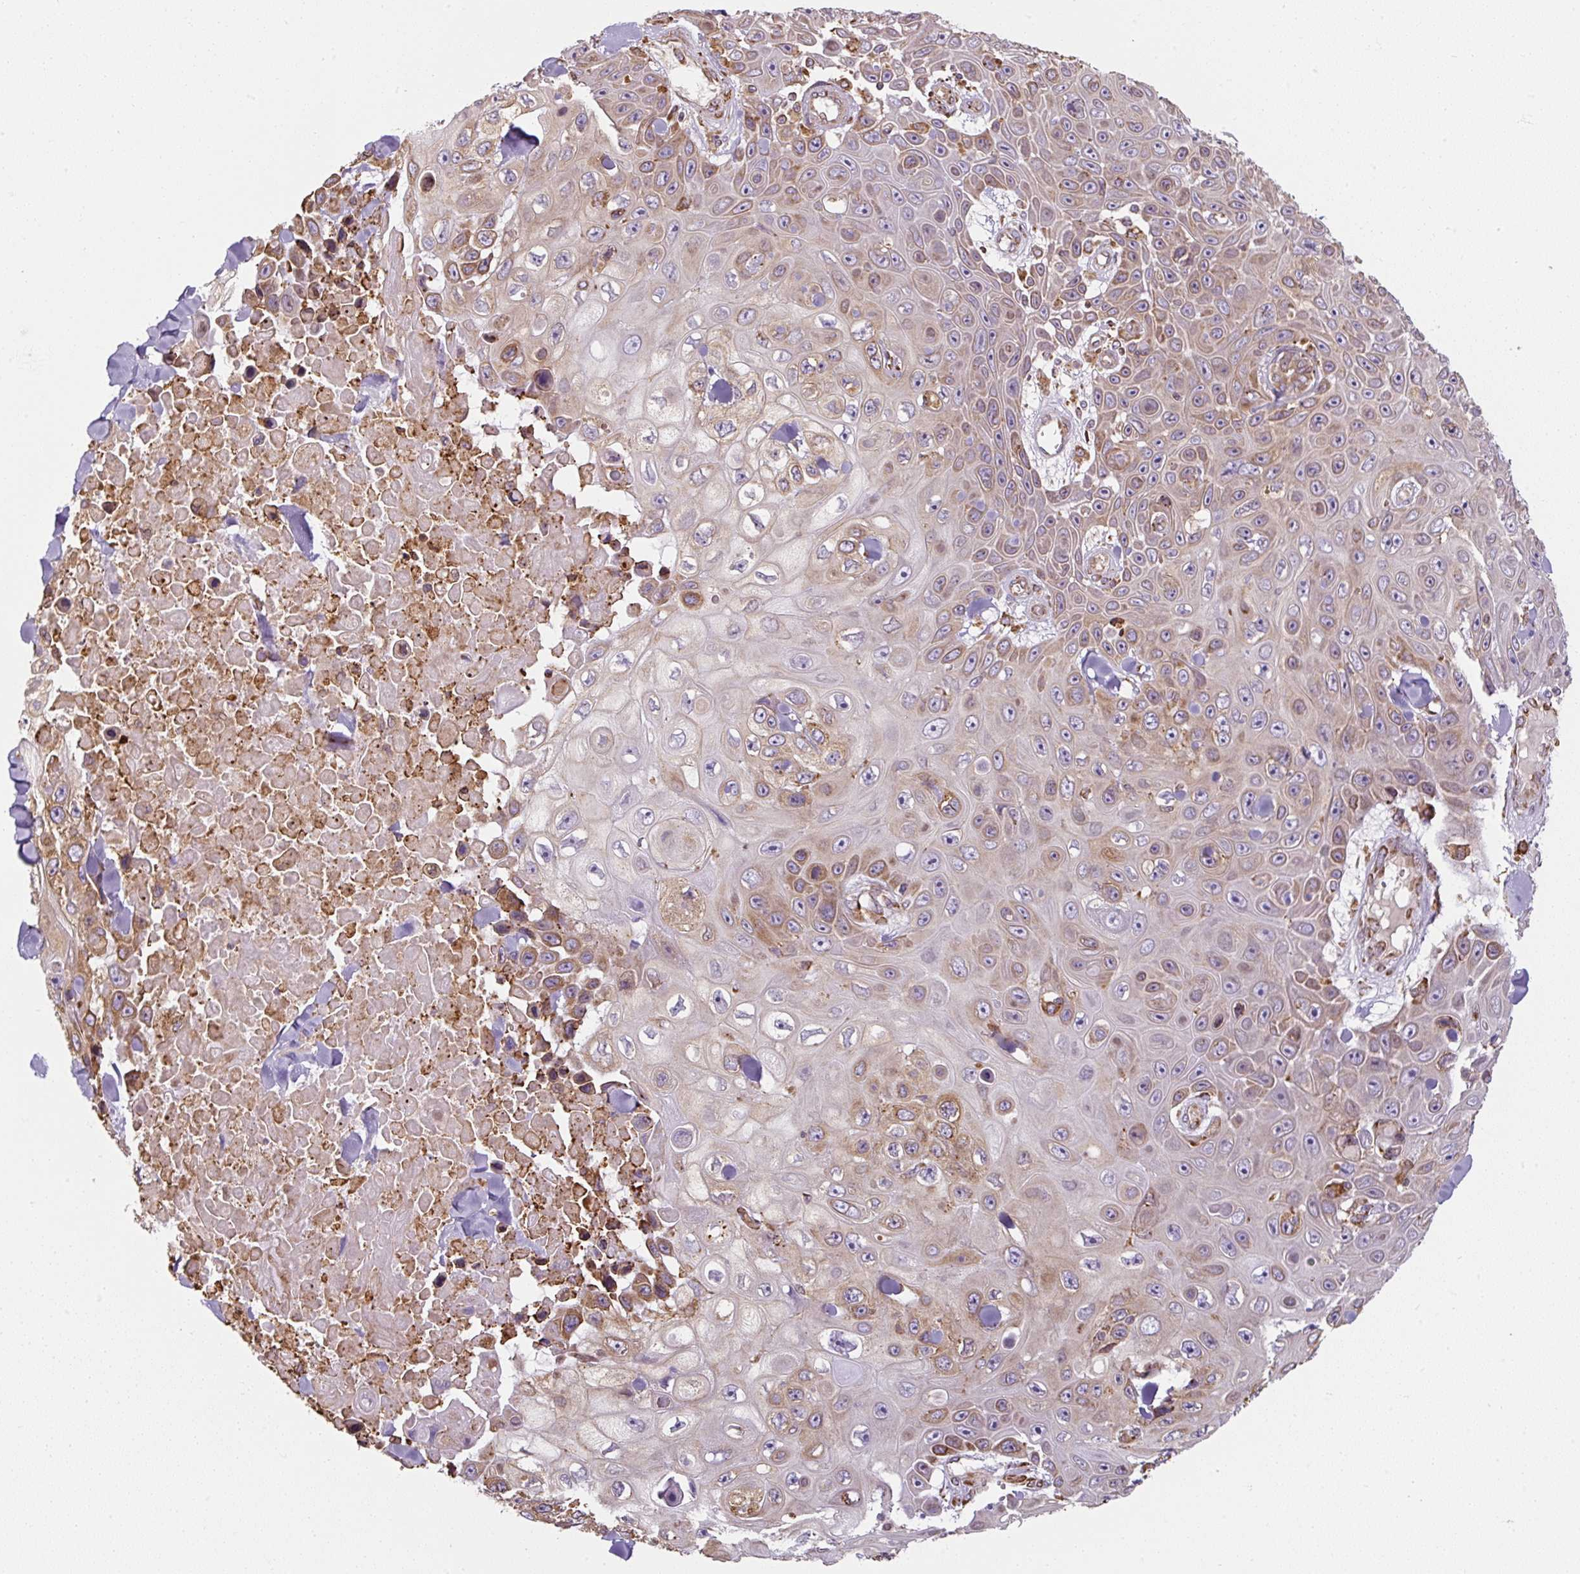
{"staining": {"intensity": "moderate", "quantity": "25%-75%", "location": "cytoplasmic/membranous"}, "tissue": "skin cancer", "cell_type": "Tumor cells", "image_type": "cancer", "snomed": [{"axis": "morphology", "description": "Squamous cell carcinoma, NOS"}, {"axis": "topography", "description": "Skin"}], "caption": "Approximately 25%-75% of tumor cells in skin cancer (squamous cell carcinoma) demonstrate moderate cytoplasmic/membranous protein staining as visualized by brown immunohistochemical staining.", "gene": "PRKCSH", "patient": {"sex": "male", "age": 82}}